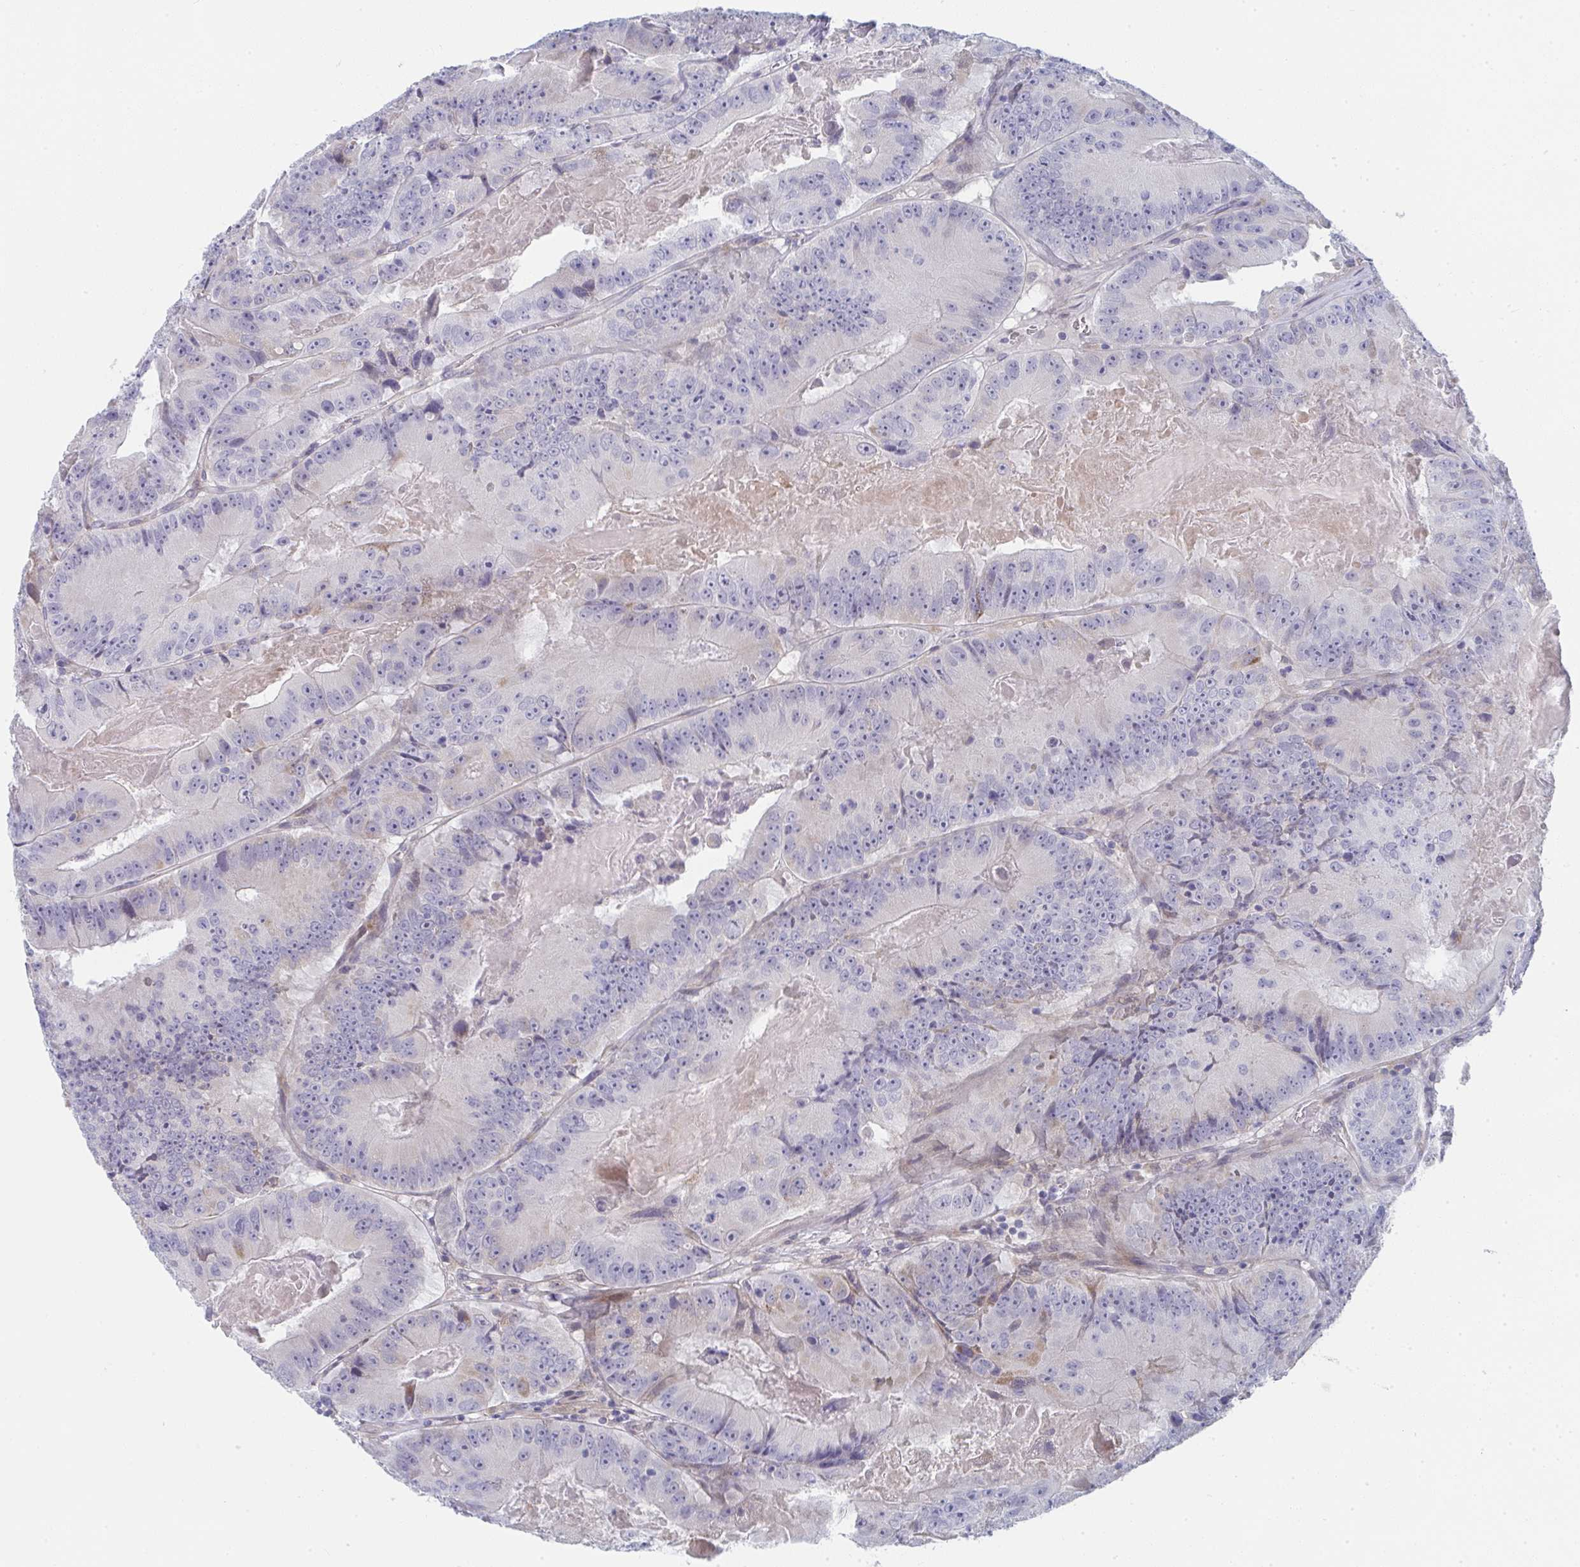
{"staining": {"intensity": "negative", "quantity": "none", "location": "none"}, "tissue": "colorectal cancer", "cell_type": "Tumor cells", "image_type": "cancer", "snomed": [{"axis": "morphology", "description": "Adenocarcinoma, NOS"}, {"axis": "topography", "description": "Colon"}], "caption": "A photomicrograph of colorectal cancer (adenocarcinoma) stained for a protein reveals no brown staining in tumor cells.", "gene": "VWDE", "patient": {"sex": "female", "age": 86}}